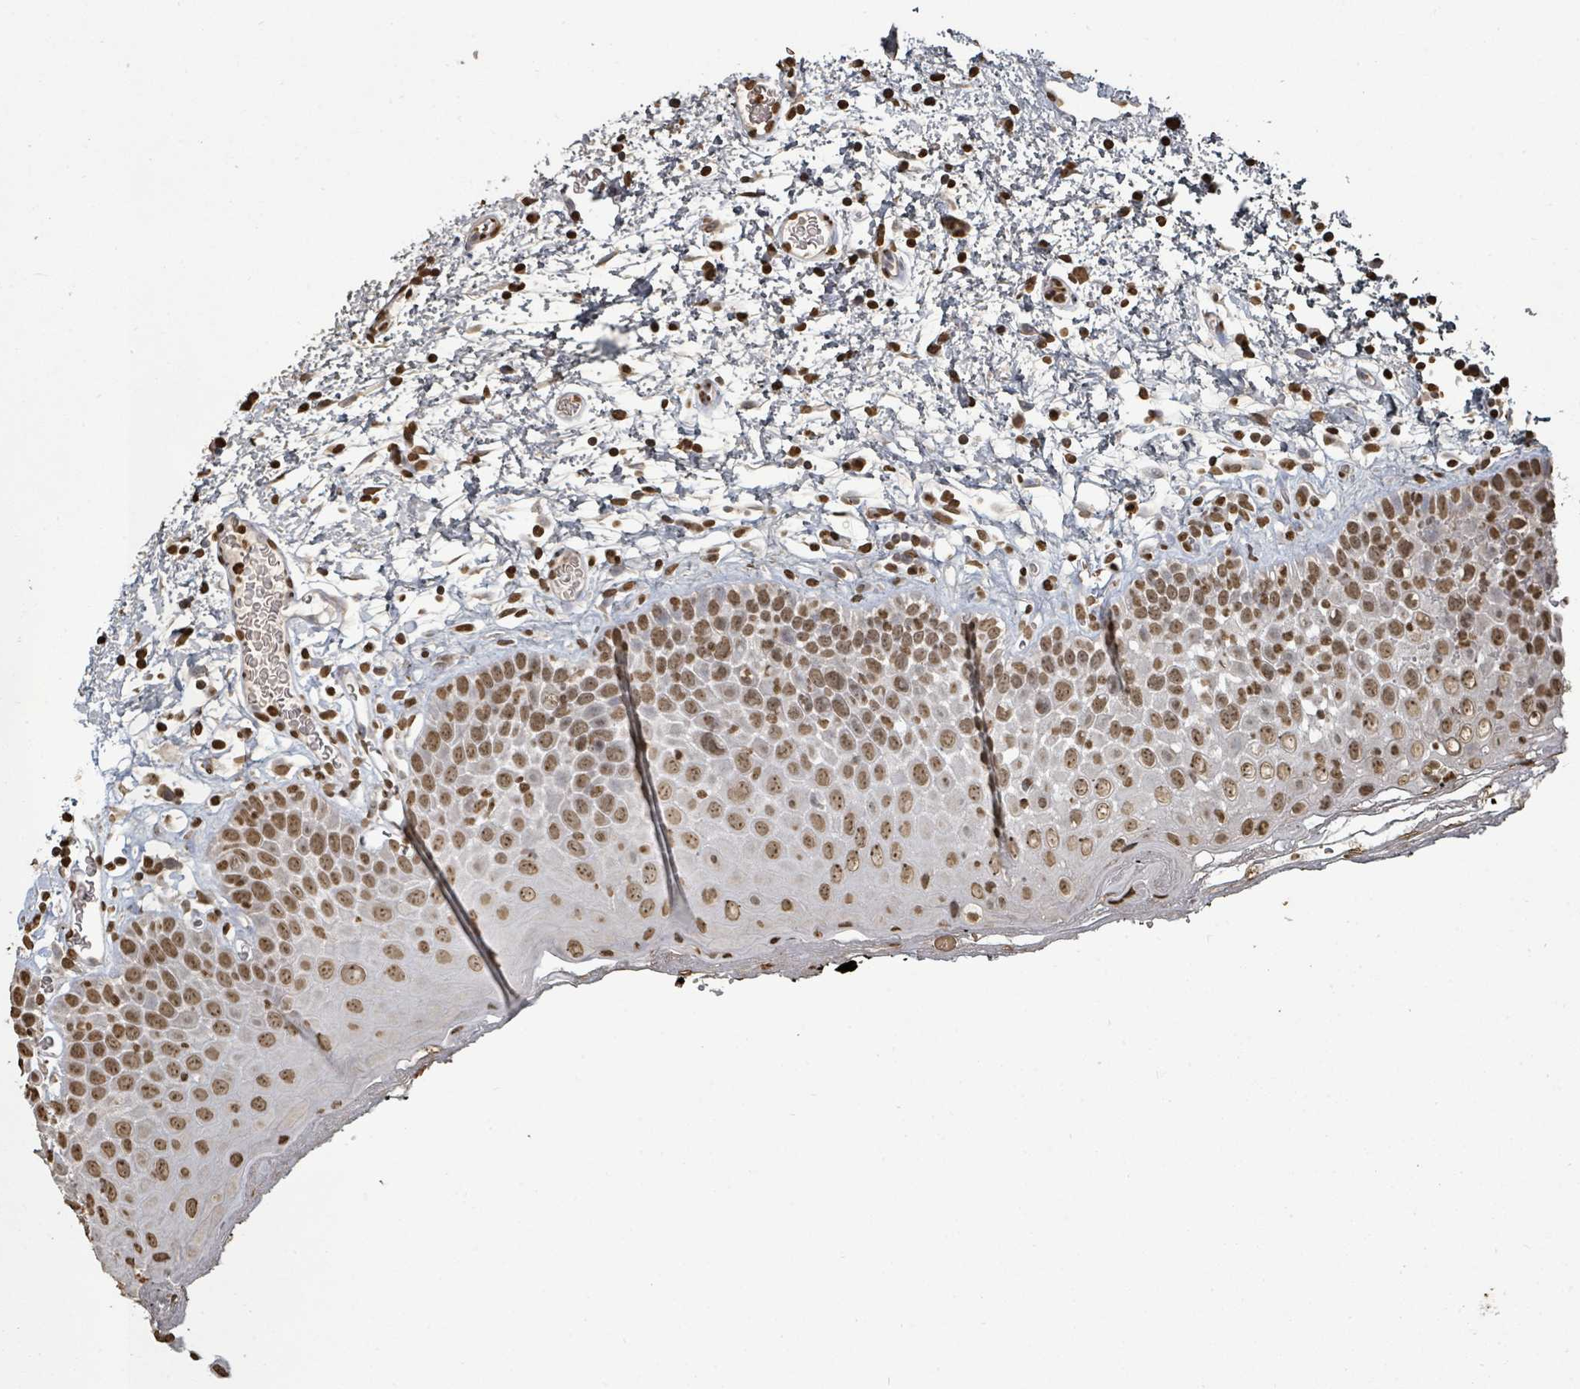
{"staining": {"intensity": "moderate", "quantity": ">75%", "location": "nuclear"}, "tissue": "oral mucosa", "cell_type": "Squamous epithelial cells", "image_type": "normal", "snomed": [{"axis": "morphology", "description": "Normal tissue, NOS"}, {"axis": "morphology", "description": "Squamous cell carcinoma, NOS"}, {"axis": "topography", "description": "Oral tissue"}, {"axis": "topography", "description": "Tounge, NOS"}, {"axis": "topography", "description": "Head-Neck"}], "caption": "This micrograph reveals immunohistochemistry staining of unremarkable oral mucosa, with medium moderate nuclear staining in approximately >75% of squamous epithelial cells.", "gene": "MRPS12", "patient": {"sex": "male", "age": 76}}